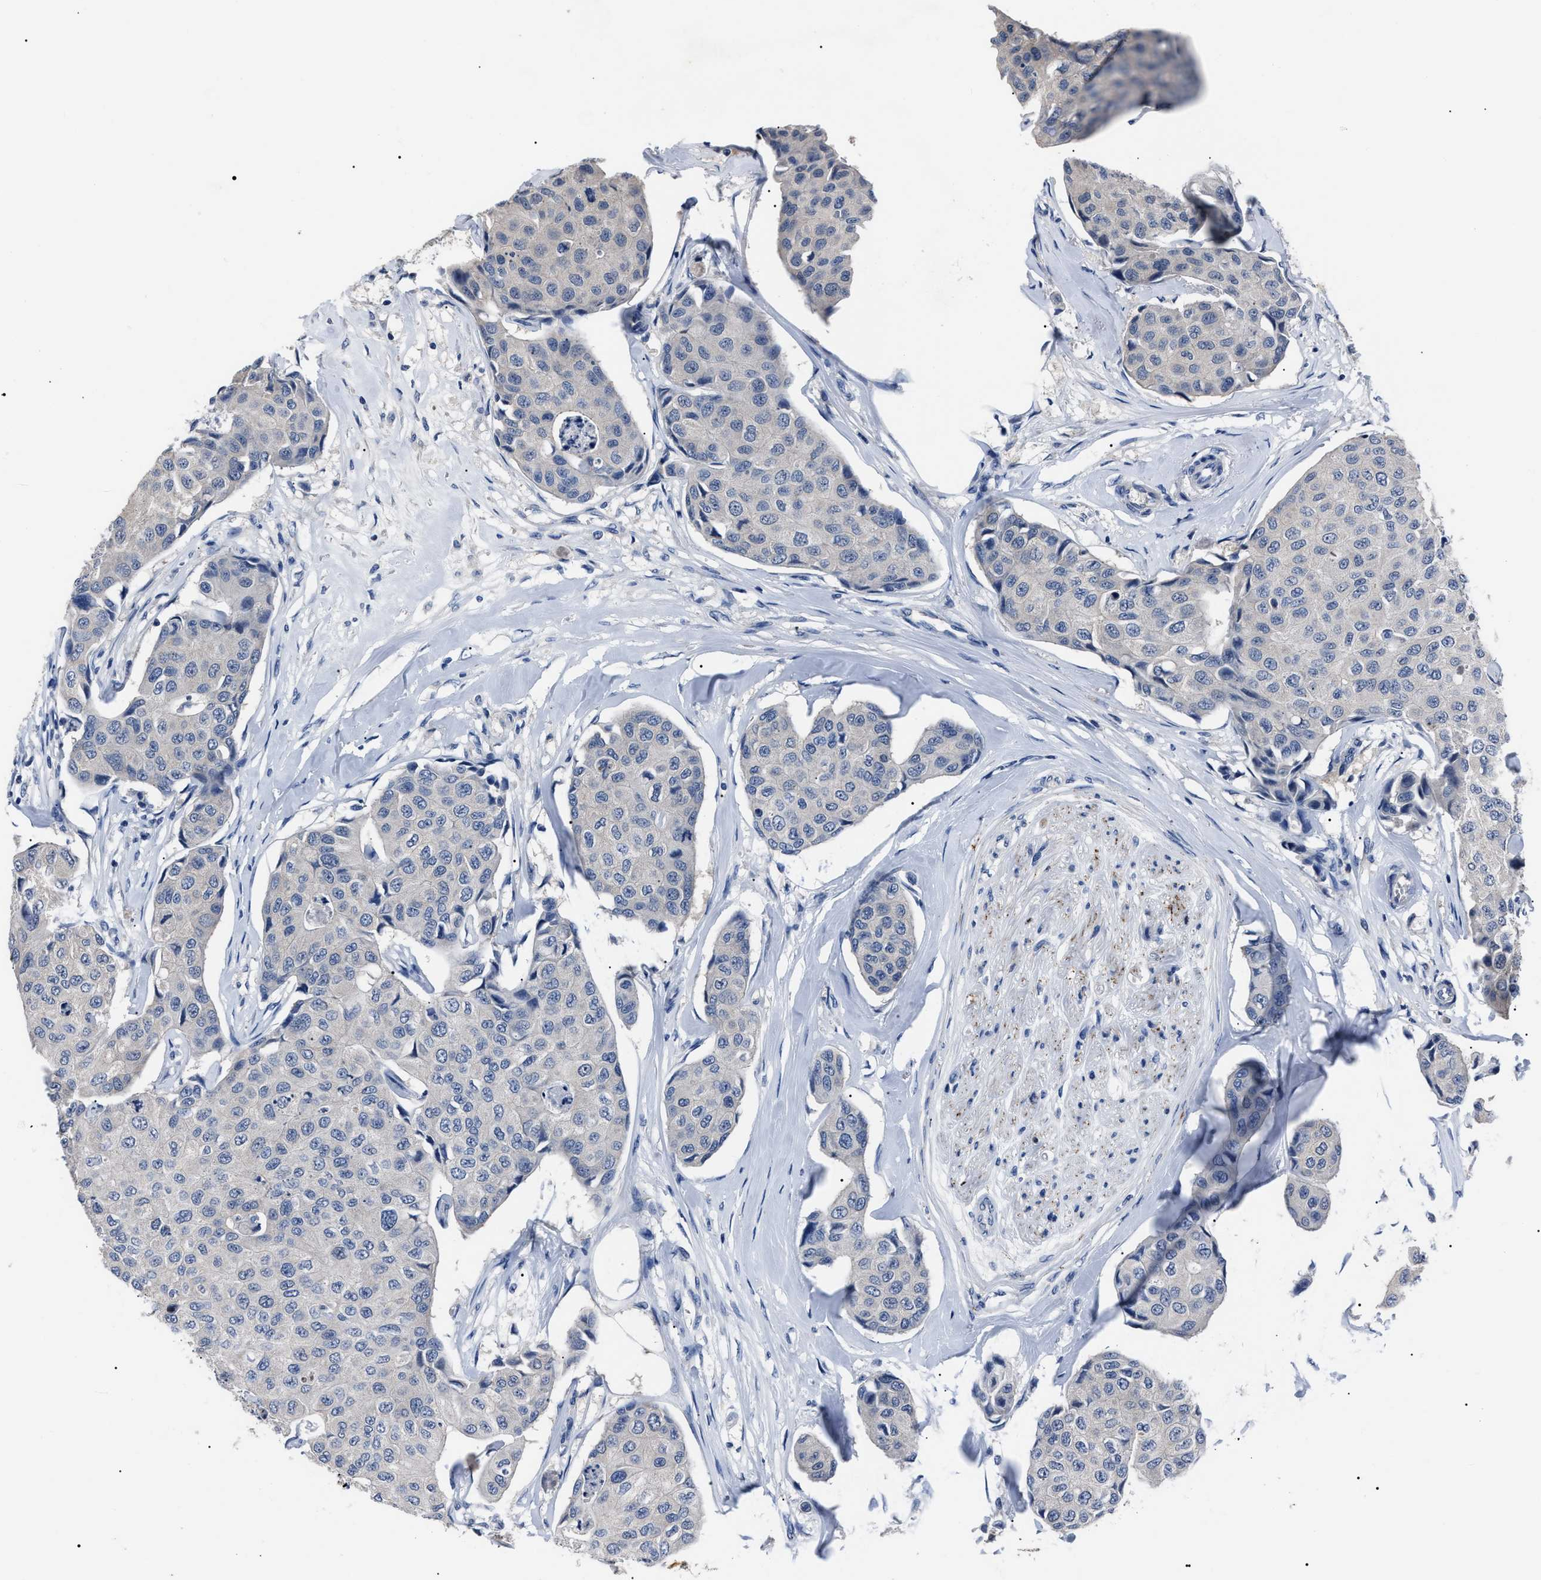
{"staining": {"intensity": "negative", "quantity": "none", "location": "none"}, "tissue": "breast cancer", "cell_type": "Tumor cells", "image_type": "cancer", "snomed": [{"axis": "morphology", "description": "Duct carcinoma"}, {"axis": "topography", "description": "Breast"}], "caption": "This is a image of immunohistochemistry staining of infiltrating ductal carcinoma (breast), which shows no staining in tumor cells. Brightfield microscopy of IHC stained with DAB (3,3'-diaminobenzidine) (brown) and hematoxylin (blue), captured at high magnification.", "gene": "LRWD1", "patient": {"sex": "female", "age": 80}}